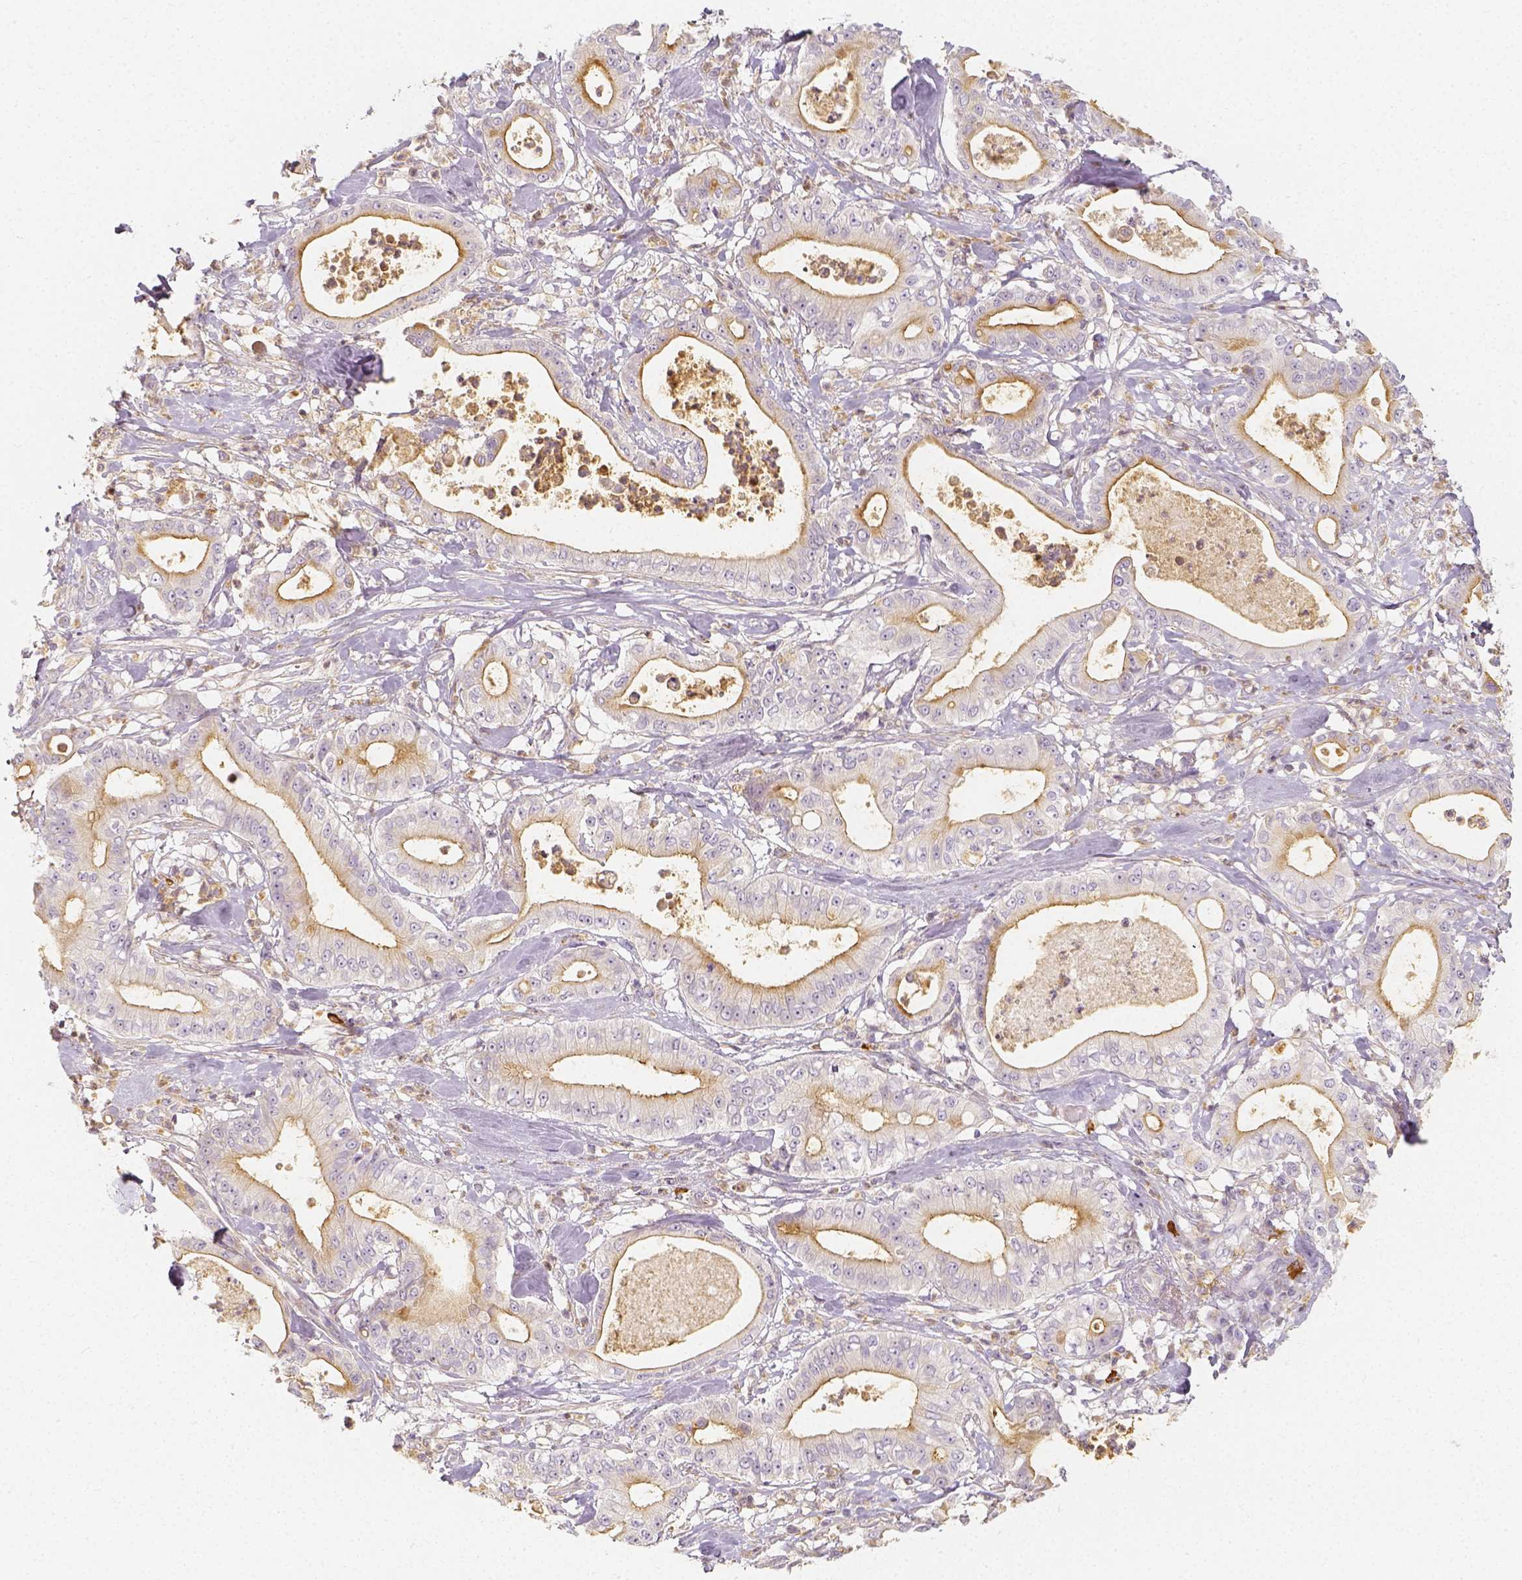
{"staining": {"intensity": "moderate", "quantity": "<25%", "location": "cytoplasmic/membranous"}, "tissue": "pancreatic cancer", "cell_type": "Tumor cells", "image_type": "cancer", "snomed": [{"axis": "morphology", "description": "Adenocarcinoma, NOS"}, {"axis": "topography", "description": "Pancreas"}], "caption": "Human pancreatic adenocarcinoma stained for a protein (brown) exhibits moderate cytoplasmic/membranous positive staining in about <25% of tumor cells.", "gene": "PTPRJ", "patient": {"sex": "male", "age": 71}}